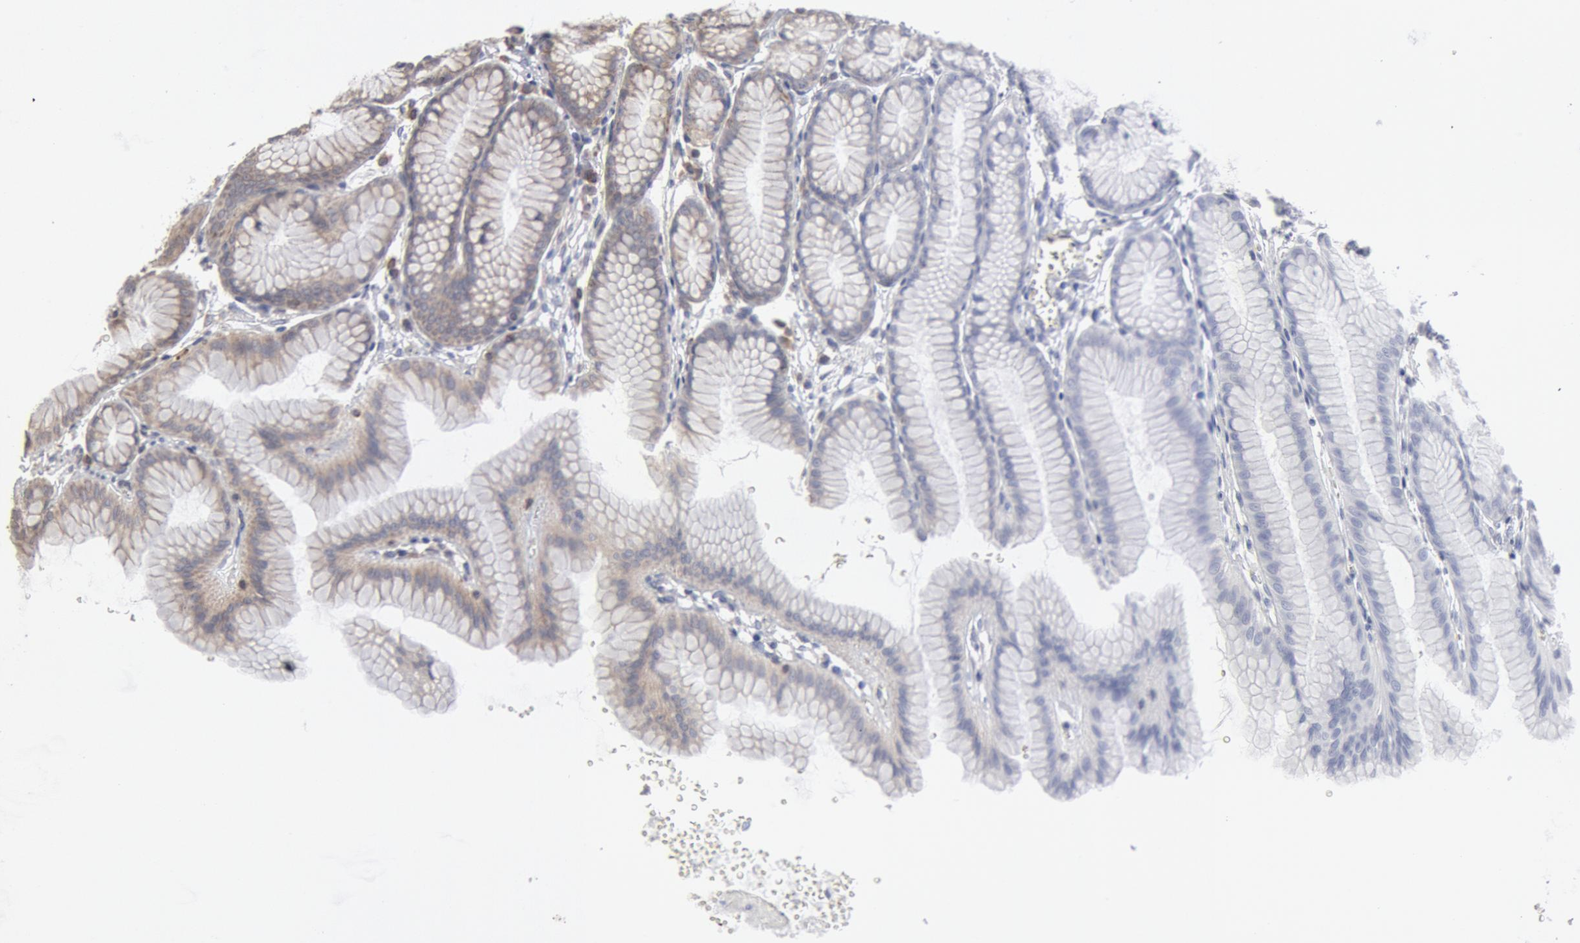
{"staining": {"intensity": "weak", "quantity": ">75%", "location": "cytoplasmic/membranous"}, "tissue": "stomach", "cell_type": "Glandular cells", "image_type": "normal", "snomed": [{"axis": "morphology", "description": "Normal tissue, NOS"}, {"axis": "topography", "description": "Stomach"}], "caption": "Immunohistochemical staining of benign stomach reveals weak cytoplasmic/membranous protein expression in approximately >75% of glandular cells.", "gene": "OSBPL8", "patient": {"sex": "male", "age": 42}}